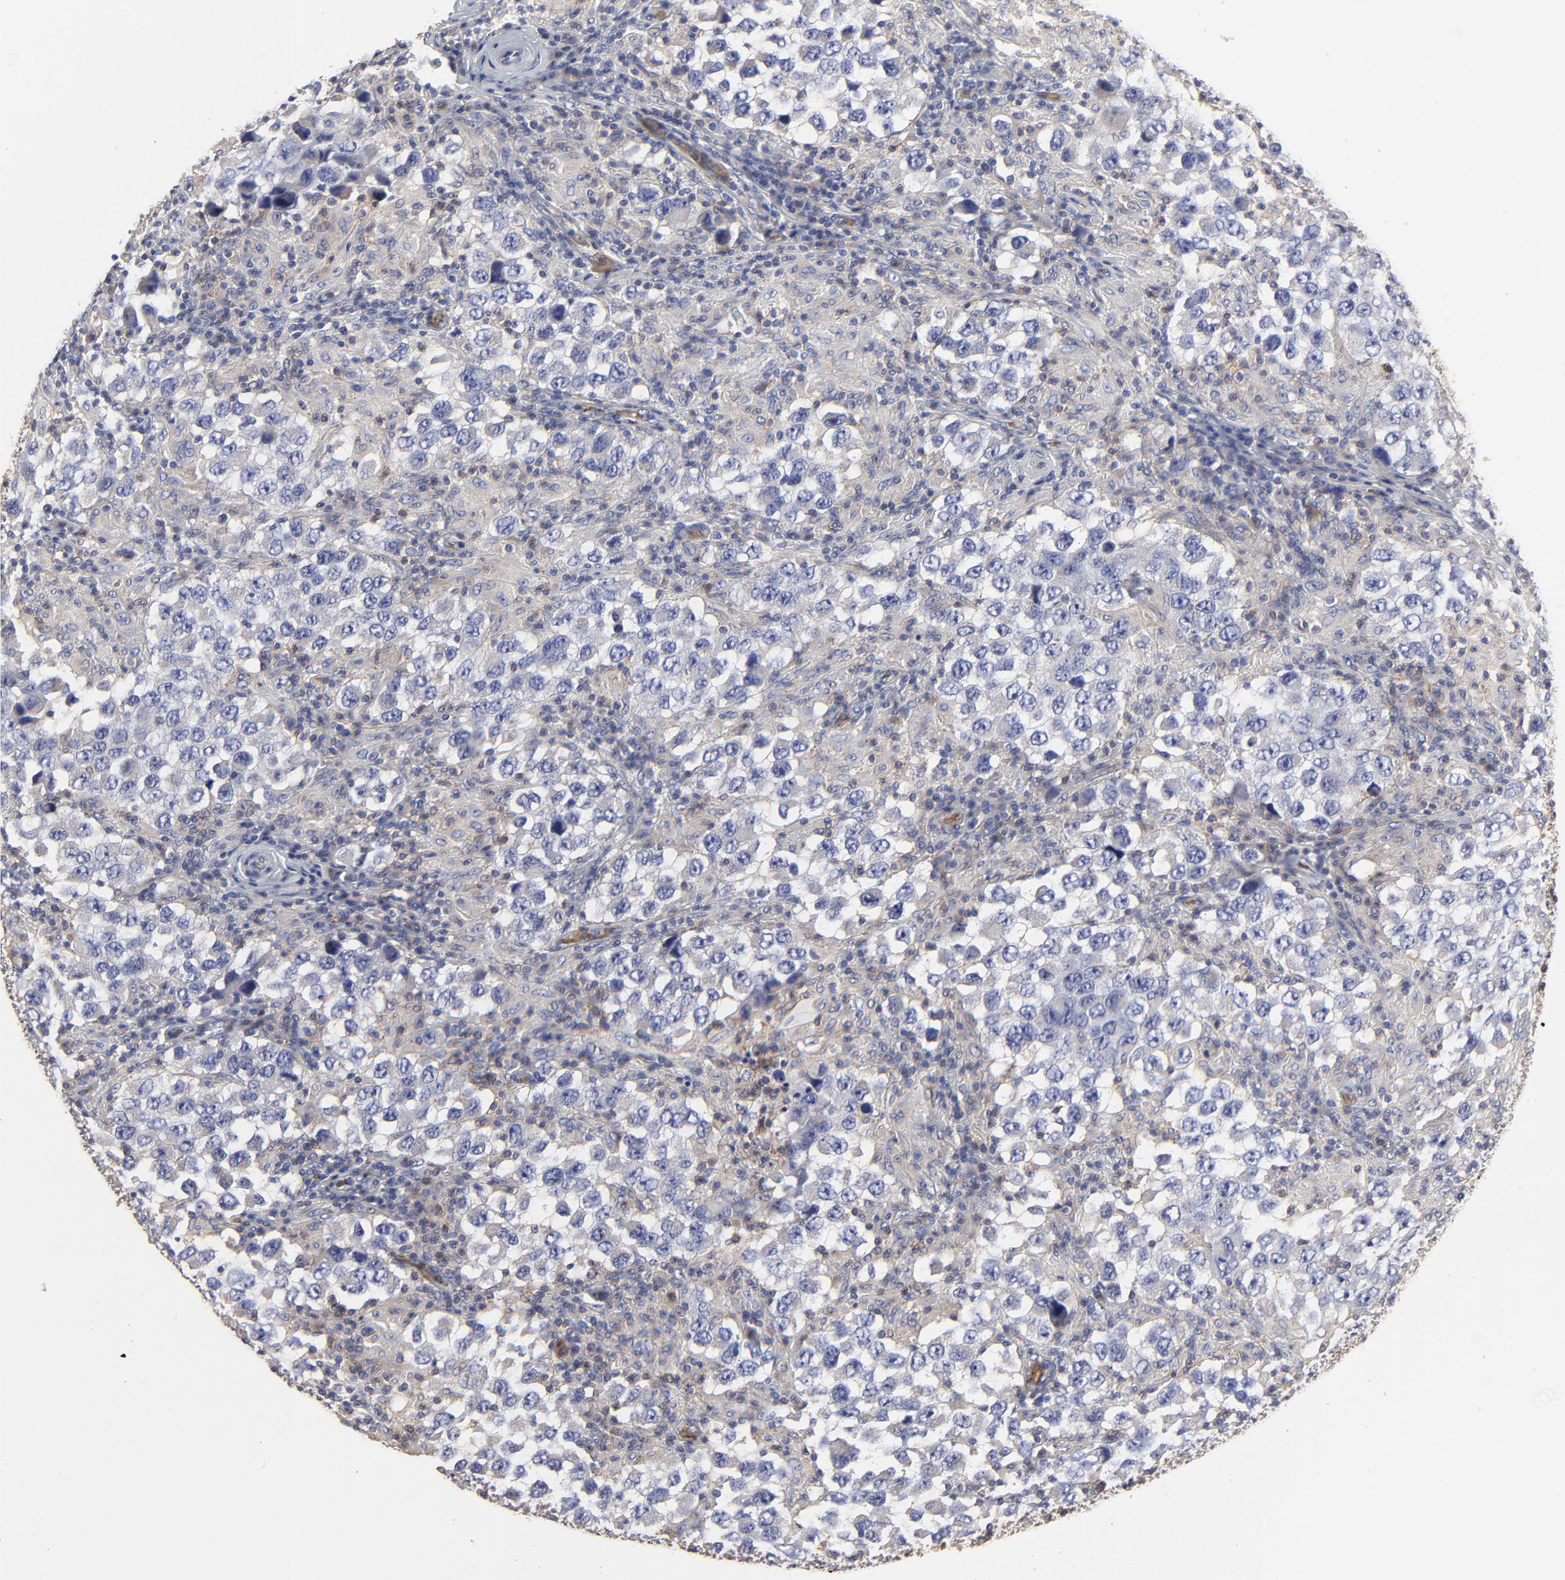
{"staining": {"intensity": "negative", "quantity": "none", "location": "none"}, "tissue": "testis cancer", "cell_type": "Tumor cells", "image_type": "cancer", "snomed": [{"axis": "morphology", "description": "Carcinoma, Embryonal, NOS"}, {"axis": "topography", "description": "Testis"}], "caption": "Tumor cells are negative for brown protein staining in testis cancer (embryonal carcinoma).", "gene": "PAG1", "patient": {"sex": "male", "age": 21}}